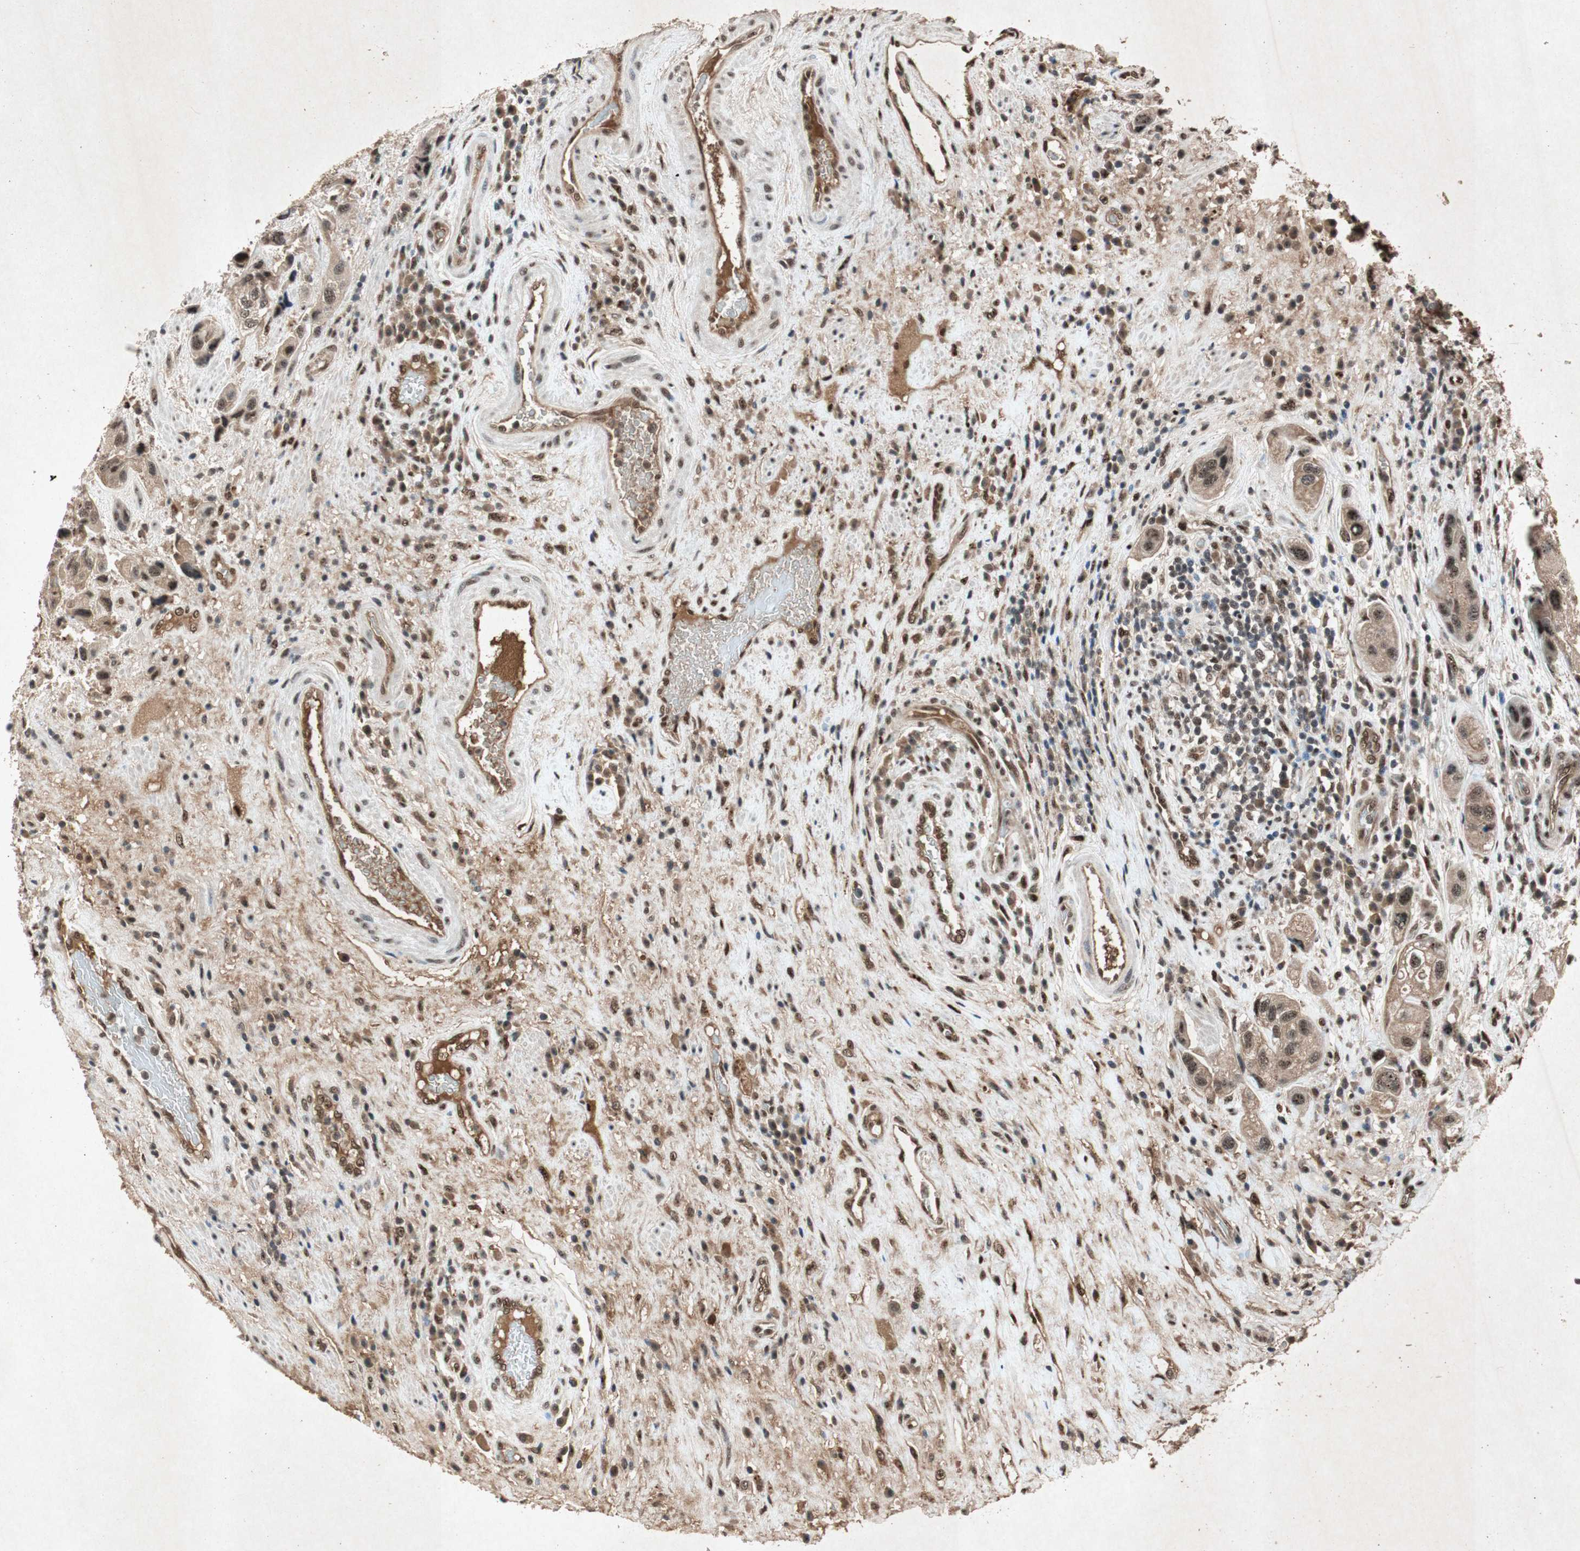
{"staining": {"intensity": "moderate", "quantity": ">75%", "location": "cytoplasmic/membranous,nuclear"}, "tissue": "urothelial cancer", "cell_type": "Tumor cells", "image_type": "cancer", "snomed": [{"axis": "morphology", "description": "Urothelial carcinoma, High grade"}, {"axis": "topography", "description": "Urinary bladder"}], "caption": "The histopathology image displays immunohistochemical staining of high-grade urothelial carcinoma. There is moderate cytoplasmic/membranous and nuclear staining is identified in approximately >75% of tumor cells.", "gene": "PML", "patient": {"sex": "female", "age": 64}}